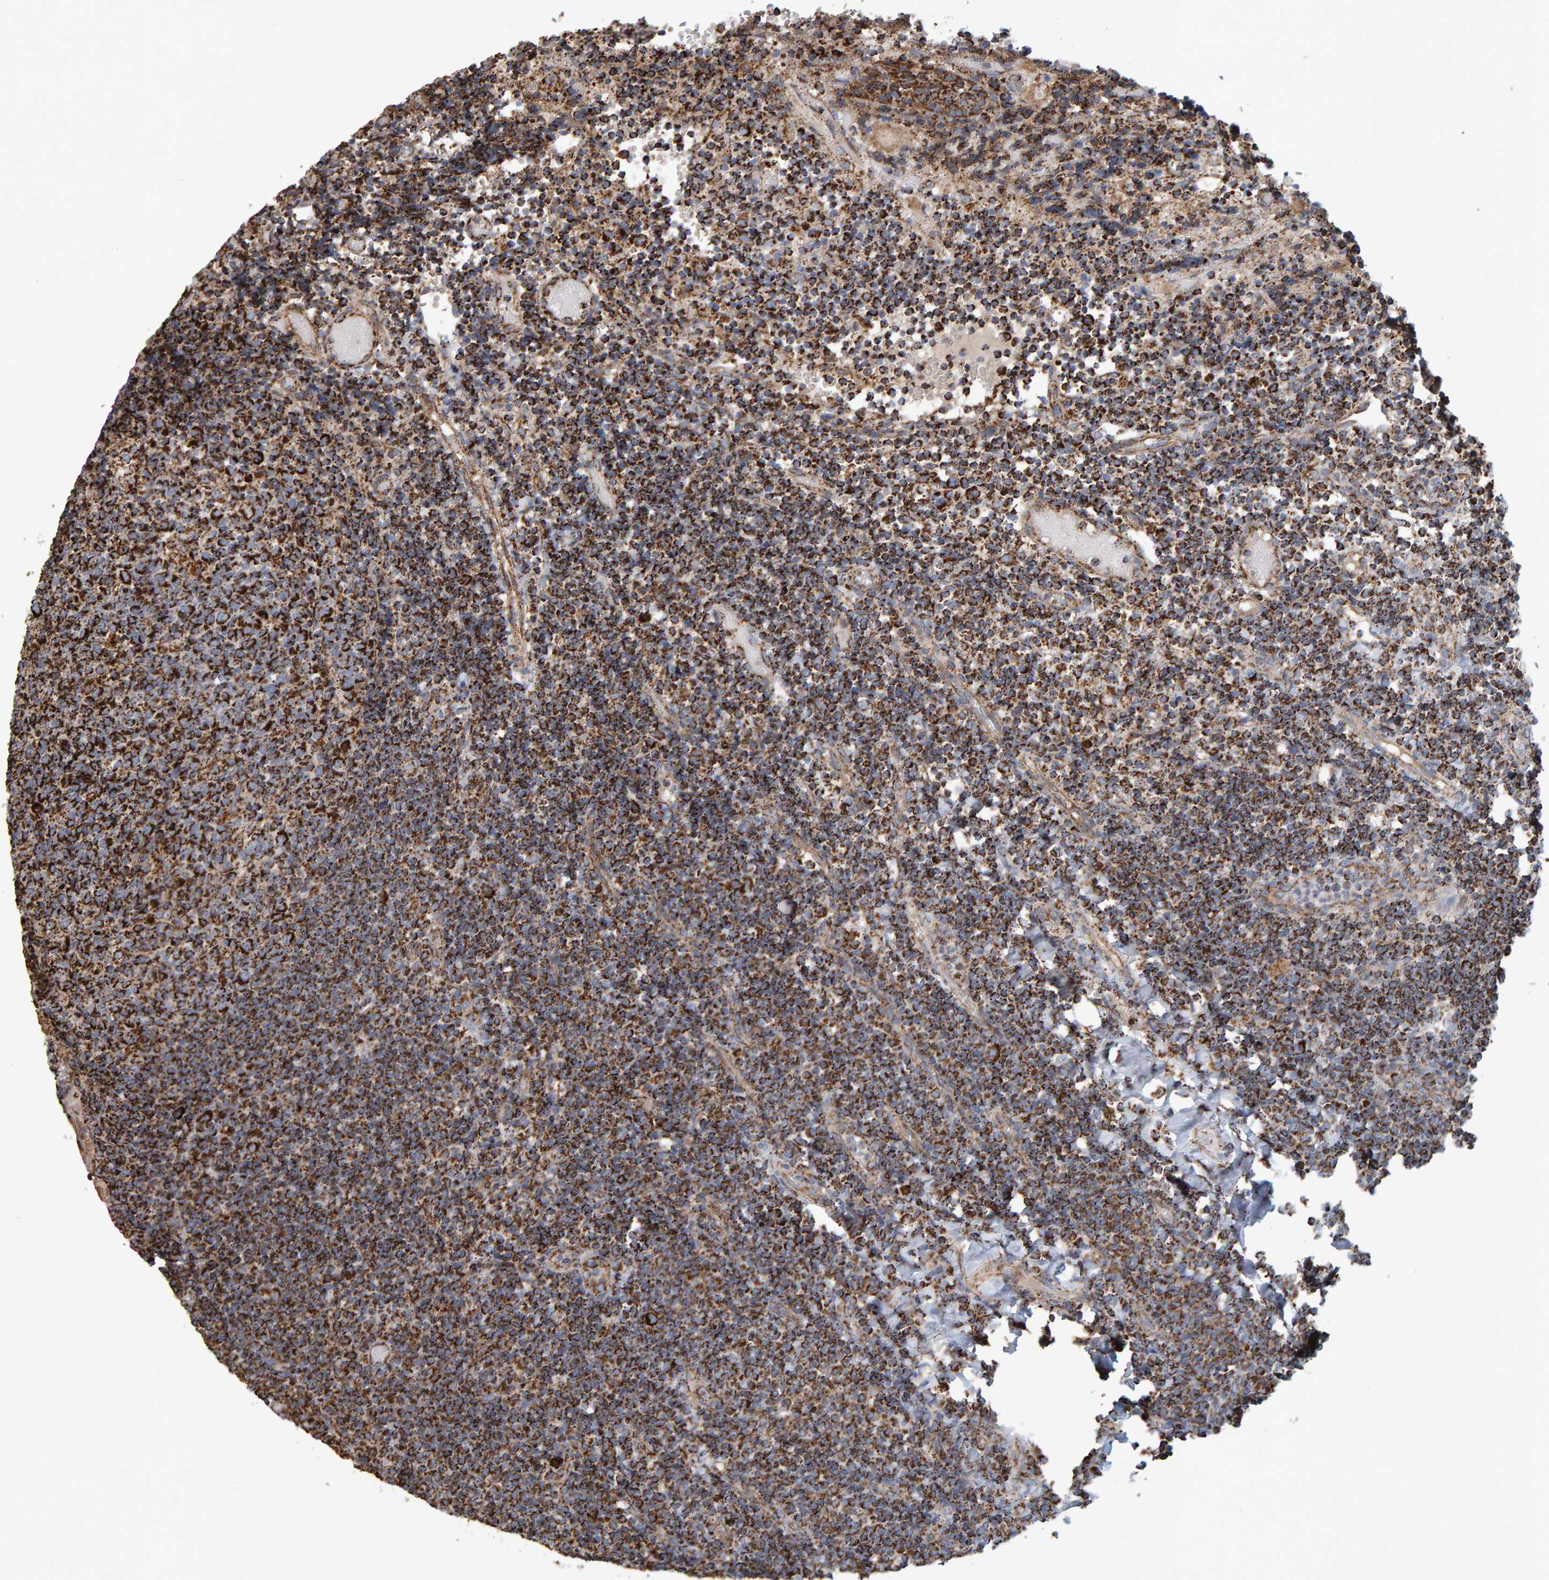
{"staining": {"intensity": "strong", "quantity": "25%-75%", "location": "cytoplasmic/membranous"}, "tissue": "tonsil", "cell_type": "Germinal center cells", "image_type": "normal", "snomed": [{"axis": "morphology", "description": "Normal tissue, NOS"}, {"axis": "topography", "description": "Tonsil"}], "caption": "Immunohistochemical staining of normal tonsil demonstrates high levels of strong cytoplasmic/membranous positivity in approximately 25%-75% of germinal center cells.", "gene": "MRPL45", "patient": {"sex": "female", "age": 19}}